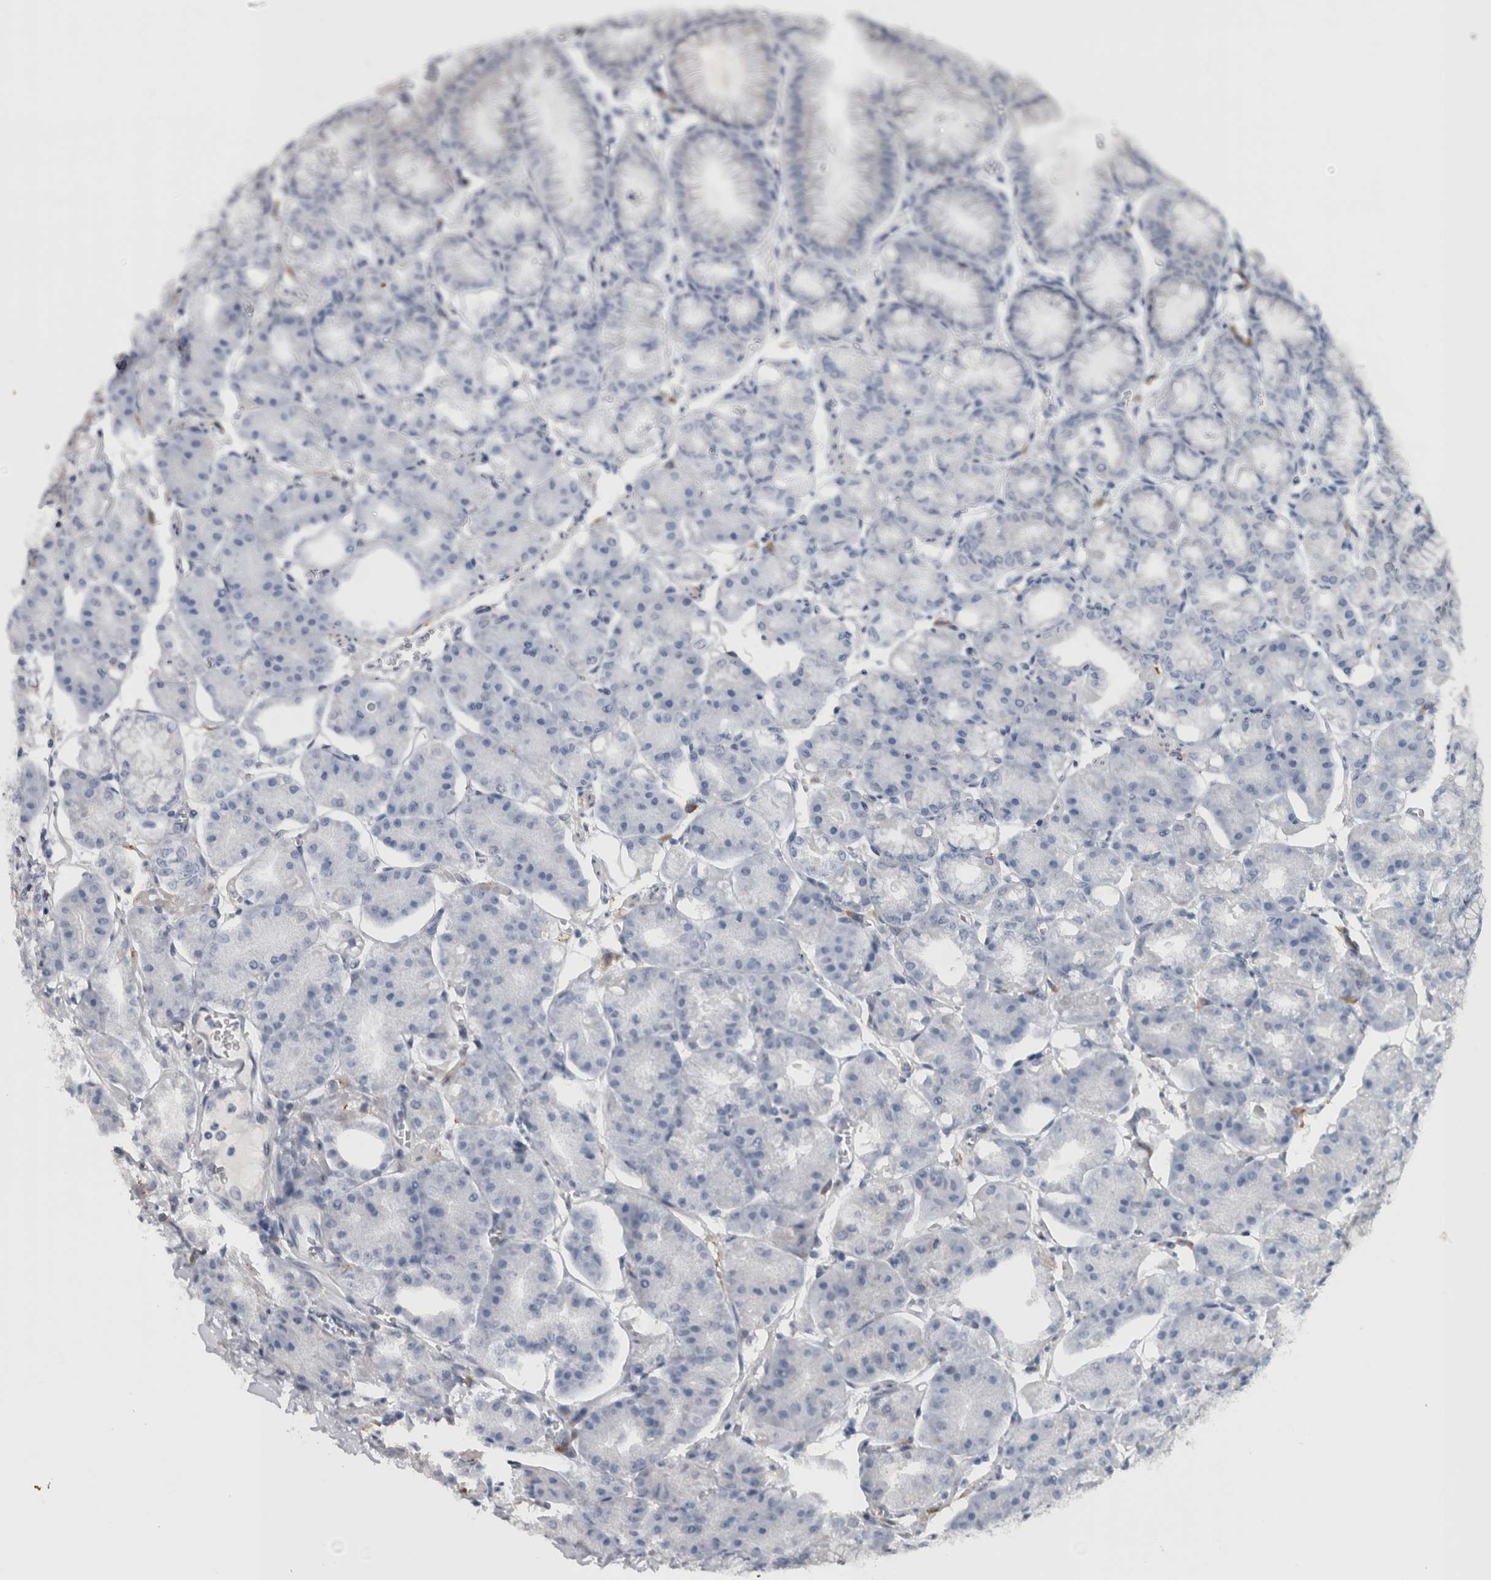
{"staining": {"intensity": "weak", "quantity": "<25%", "location": "cytoplasmic/membranous"}, "tissue": "stomach", "cell_type": "Glandular cells", "image_type": "normal", "snomed": [{"axis": "morphology", "description": "Normal tissue, NOS"}, {"axis": "topography", "description": "Stomach, lower"}], "caption": "Immunohistochemistry (IHC) image of normal stomach: stomach stained with DAB (3,3'-diaminobenzidine) displays no significant protein expression in glandular cells.", "gene": "TMEM242", "patient": {"sex": "male", "age": 71}}